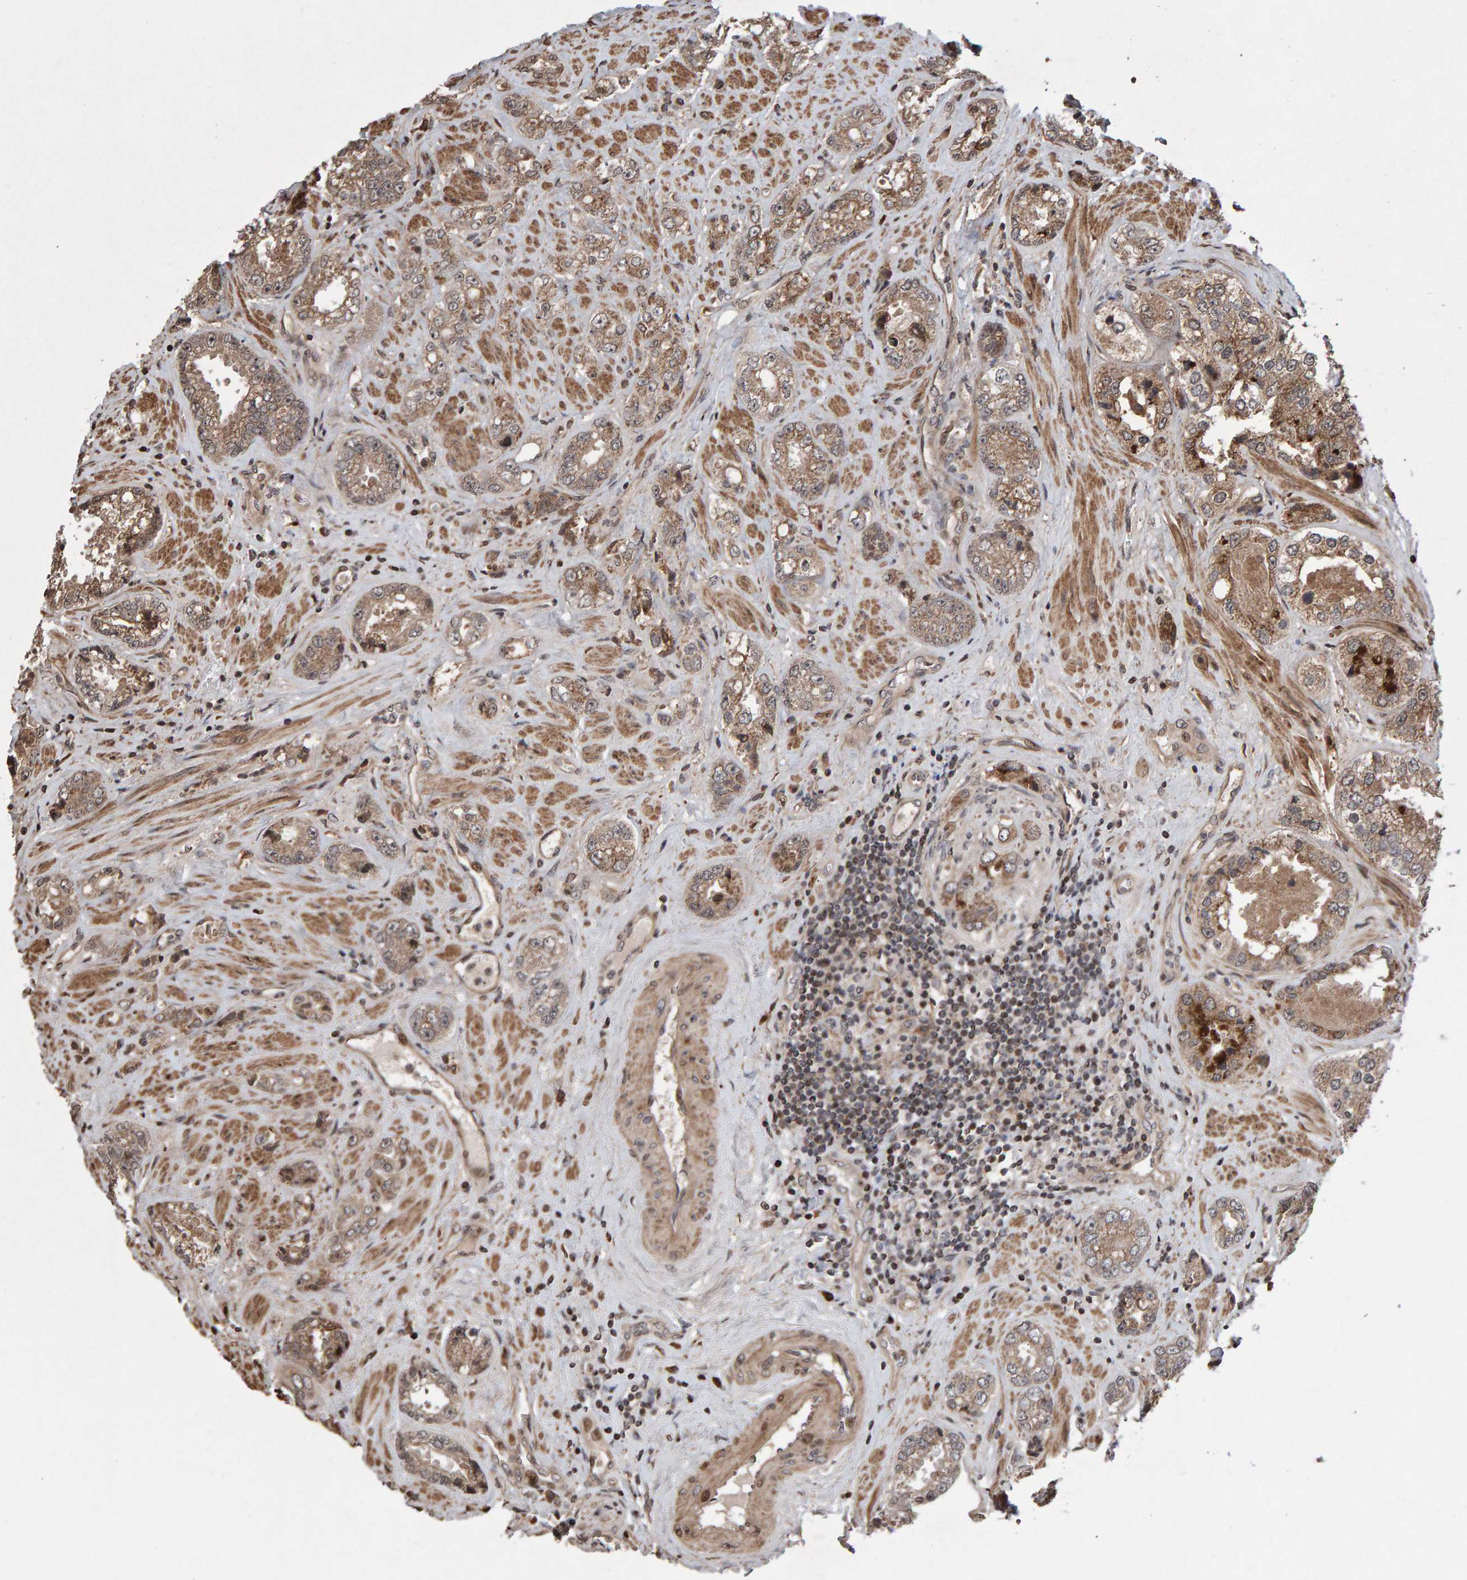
{"staining": {"intensity": "moderate", "quantity": ">75%", "location": "cytoplasmic/membranous"}, "tissue": "prostate cancer", "cell_type": "Tumor cells", "image_type": "cancer", "snomed": [{"axis": "morphology", "description": "Adenocarcinoma, High grade"}, {"axis": "topography", "description": "Prostate"}], "caption": "Prostate cancer (adenocarcinoma (high-grade)) was stained to show a protein in brown. There is medium levels of moderate cytoplasmic/membranous expression in about >75% of tumor cells.", "gene": "PECR", "patient": {"sex": "male", "age": 61}}